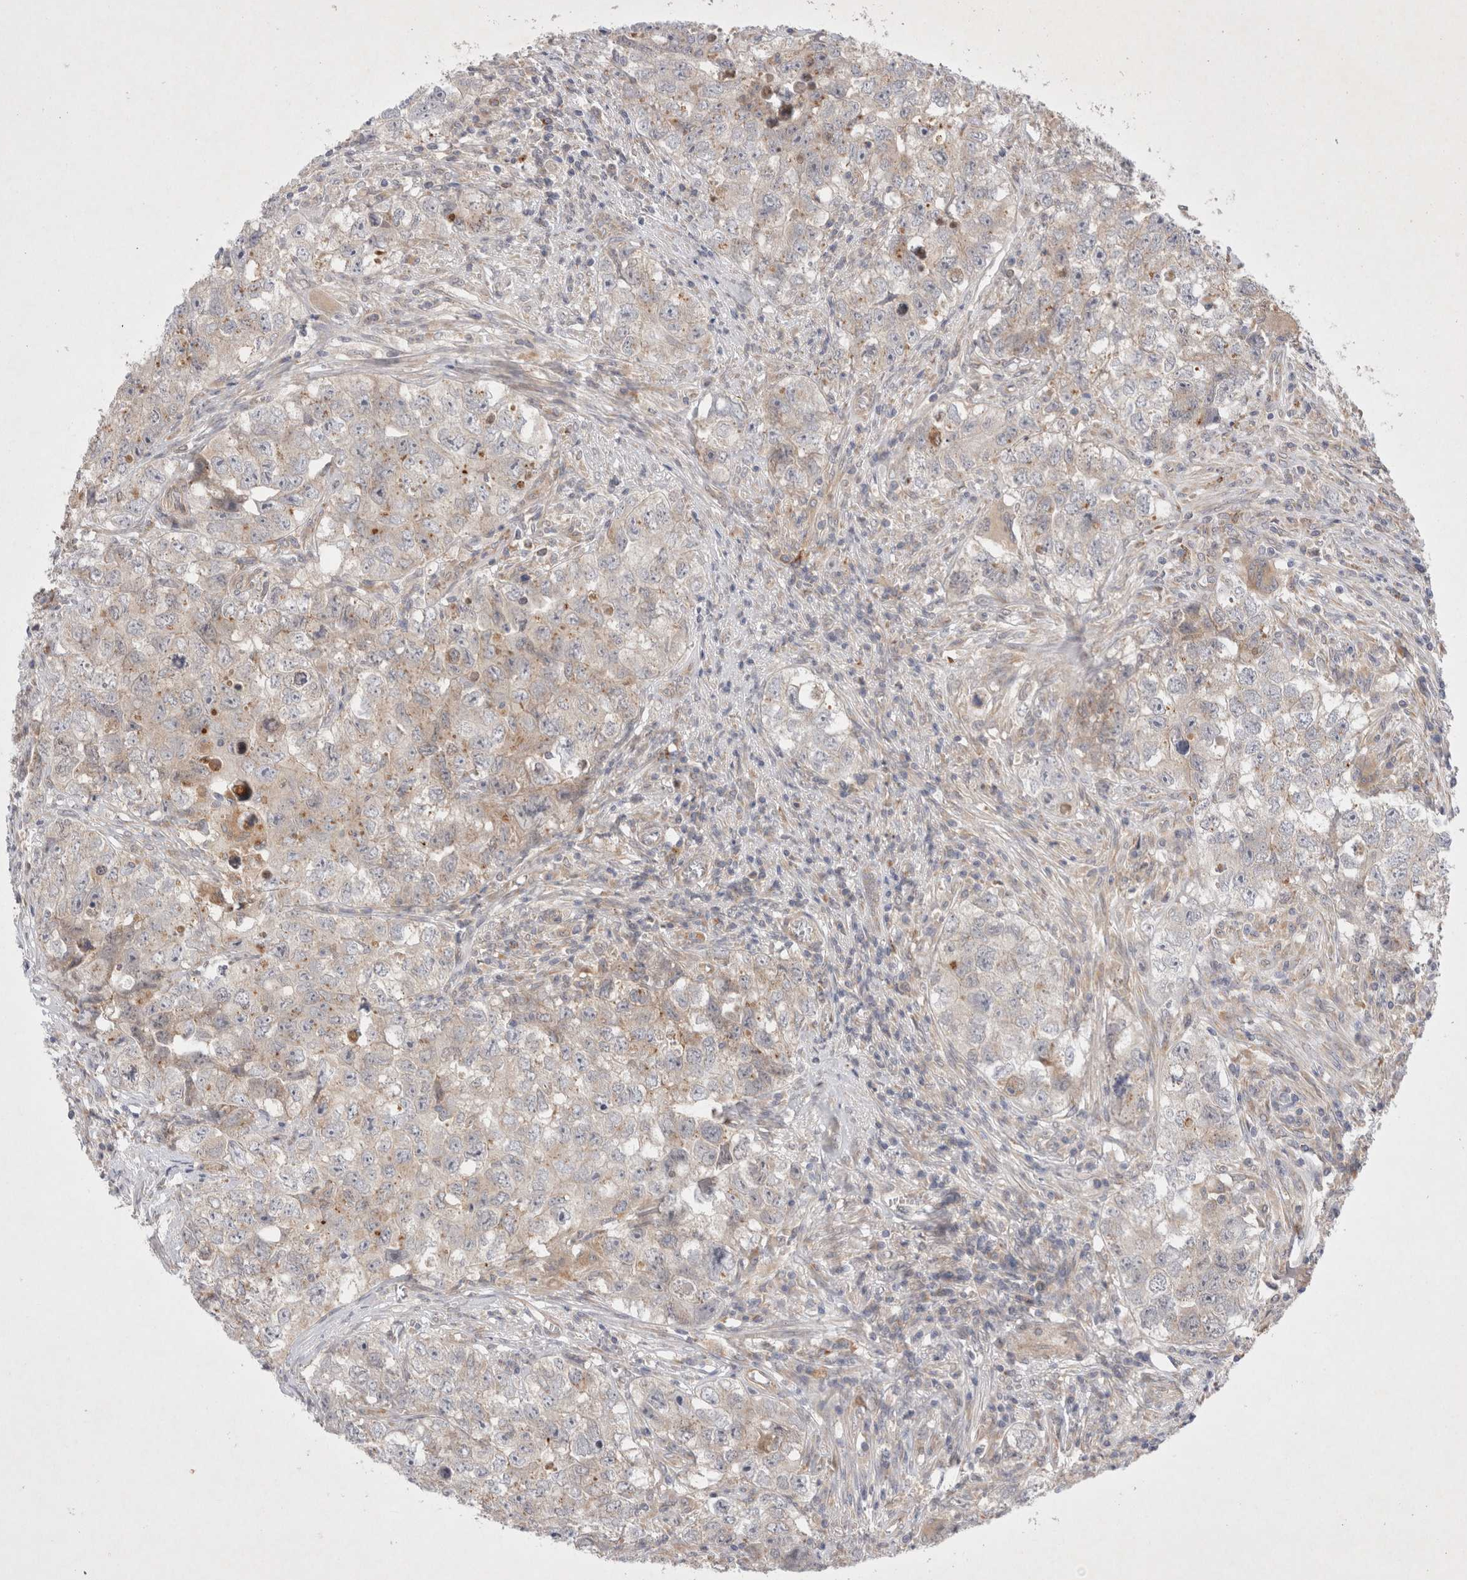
{"staining": {"intensity": "weak", "quantity": "<25%", "location": "cytoplasmic/membranous"}, "tissue": "testis cancer", "cell_type": "Tumor cells", "image_type": "cancer", "snomed": [{"axis": "morphology", "description": "Seminoma, NOS"}, {"axis": "morphology", "description": "Carcinoma, Embryonal, NOS"}, {"axis": "topography", "description": "Testis"}], "caption": "High magnification brightfield microscopy of testis embryonal carcinoma stained with DAB (3,3'-diaminobenzidine) (brown) and counterstained with hematoxylin (blue): tumor cells show no significant expression.", "gene": "NPC1", "patient": {"sex": "male", "age": 43}}